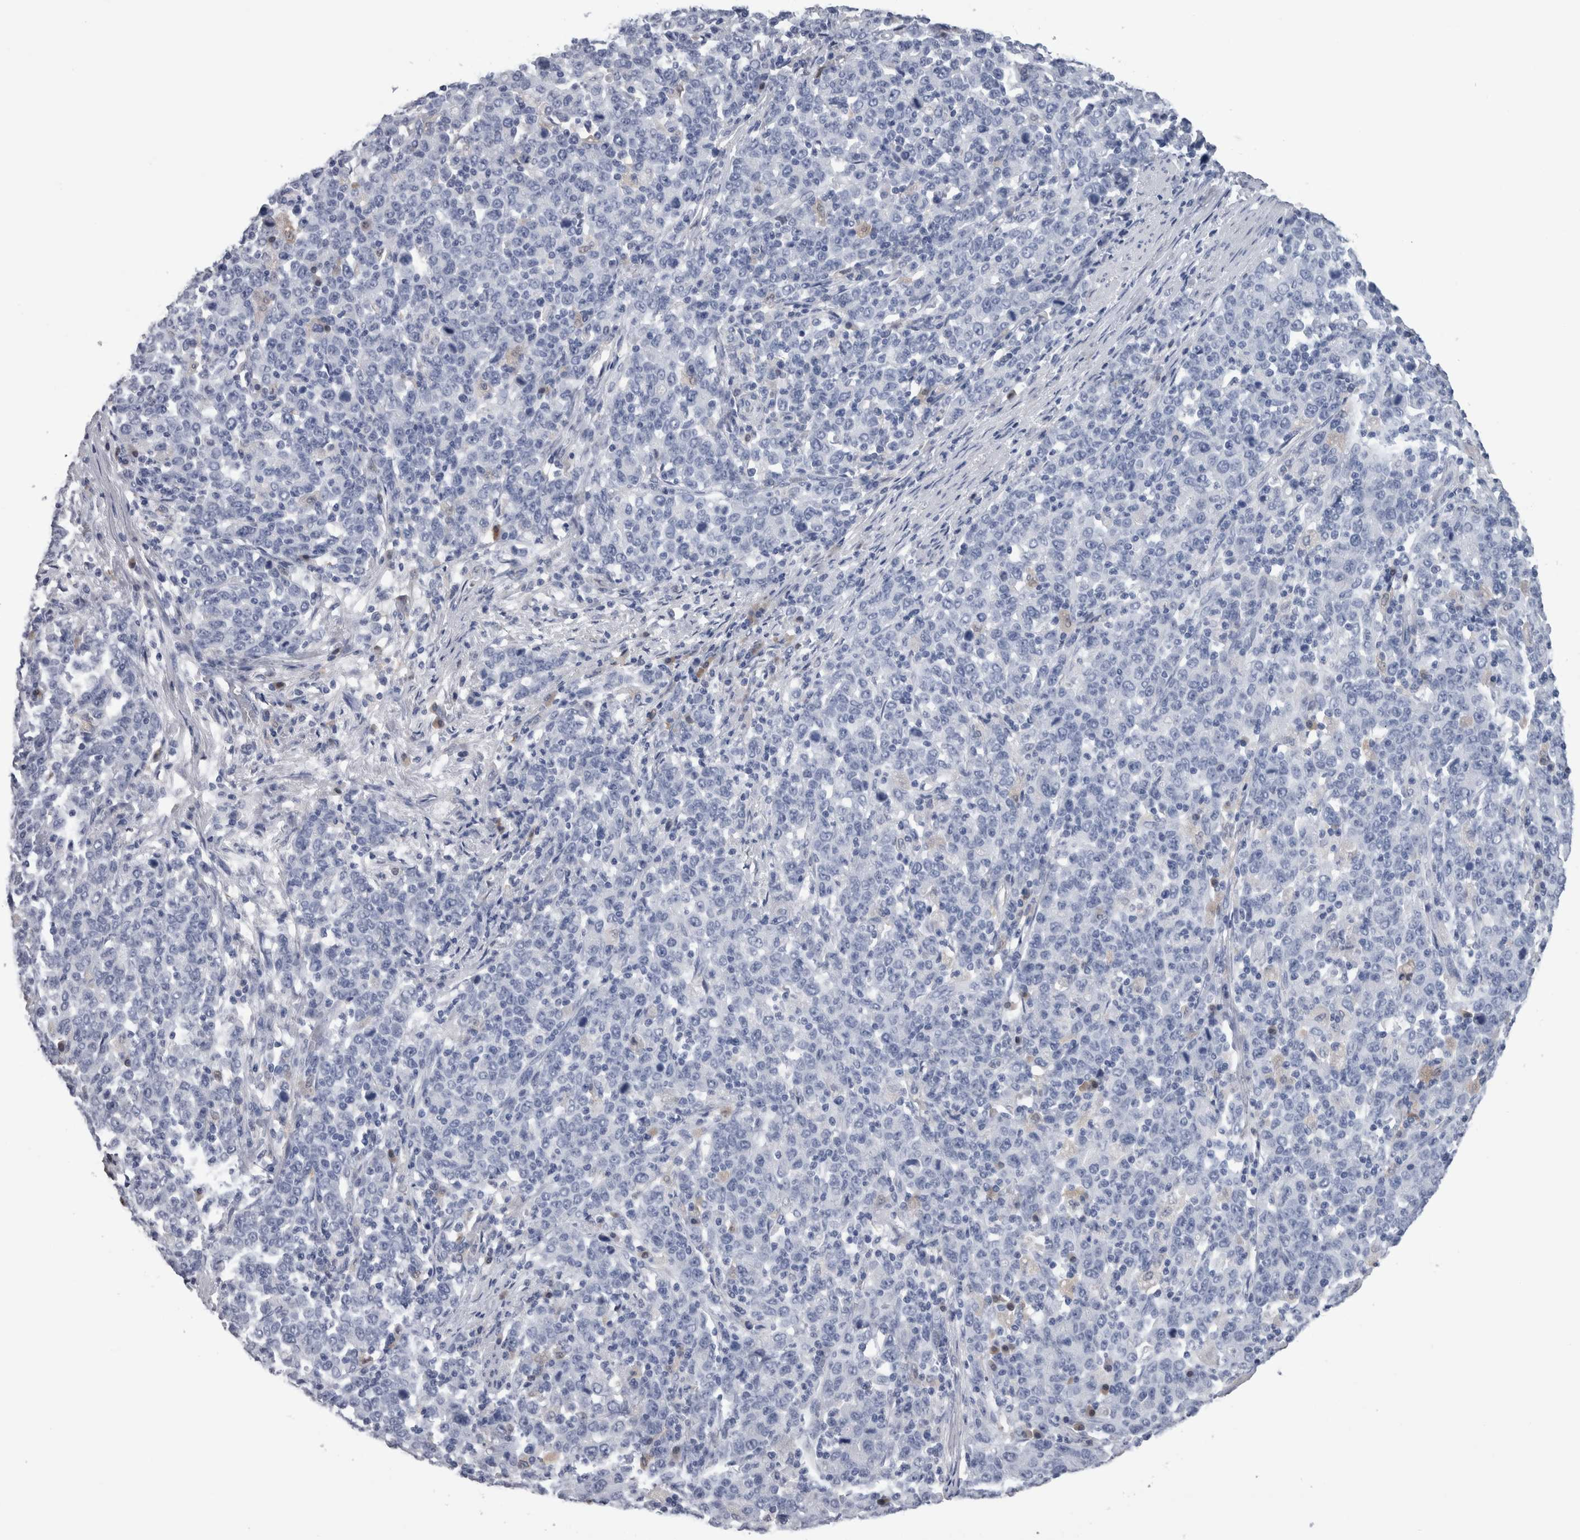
{"staining": {"intensity": "negative", "quantity": "none", "location": "none"}, "tissue": "stomach cancer", "cell_type": "Tumor cells", "image_type": "cancer", "snomed": [{"axis": "morphology", "description": "Adenocarcinoma, NOS"}, {"axis": "topography", "description": "Stomach, upper"}], "caption": "Tumor cells are negative for protein expression in human stomach cancer.", "gene": "CA8", "patient": {"sex": "male", "age": 69}}